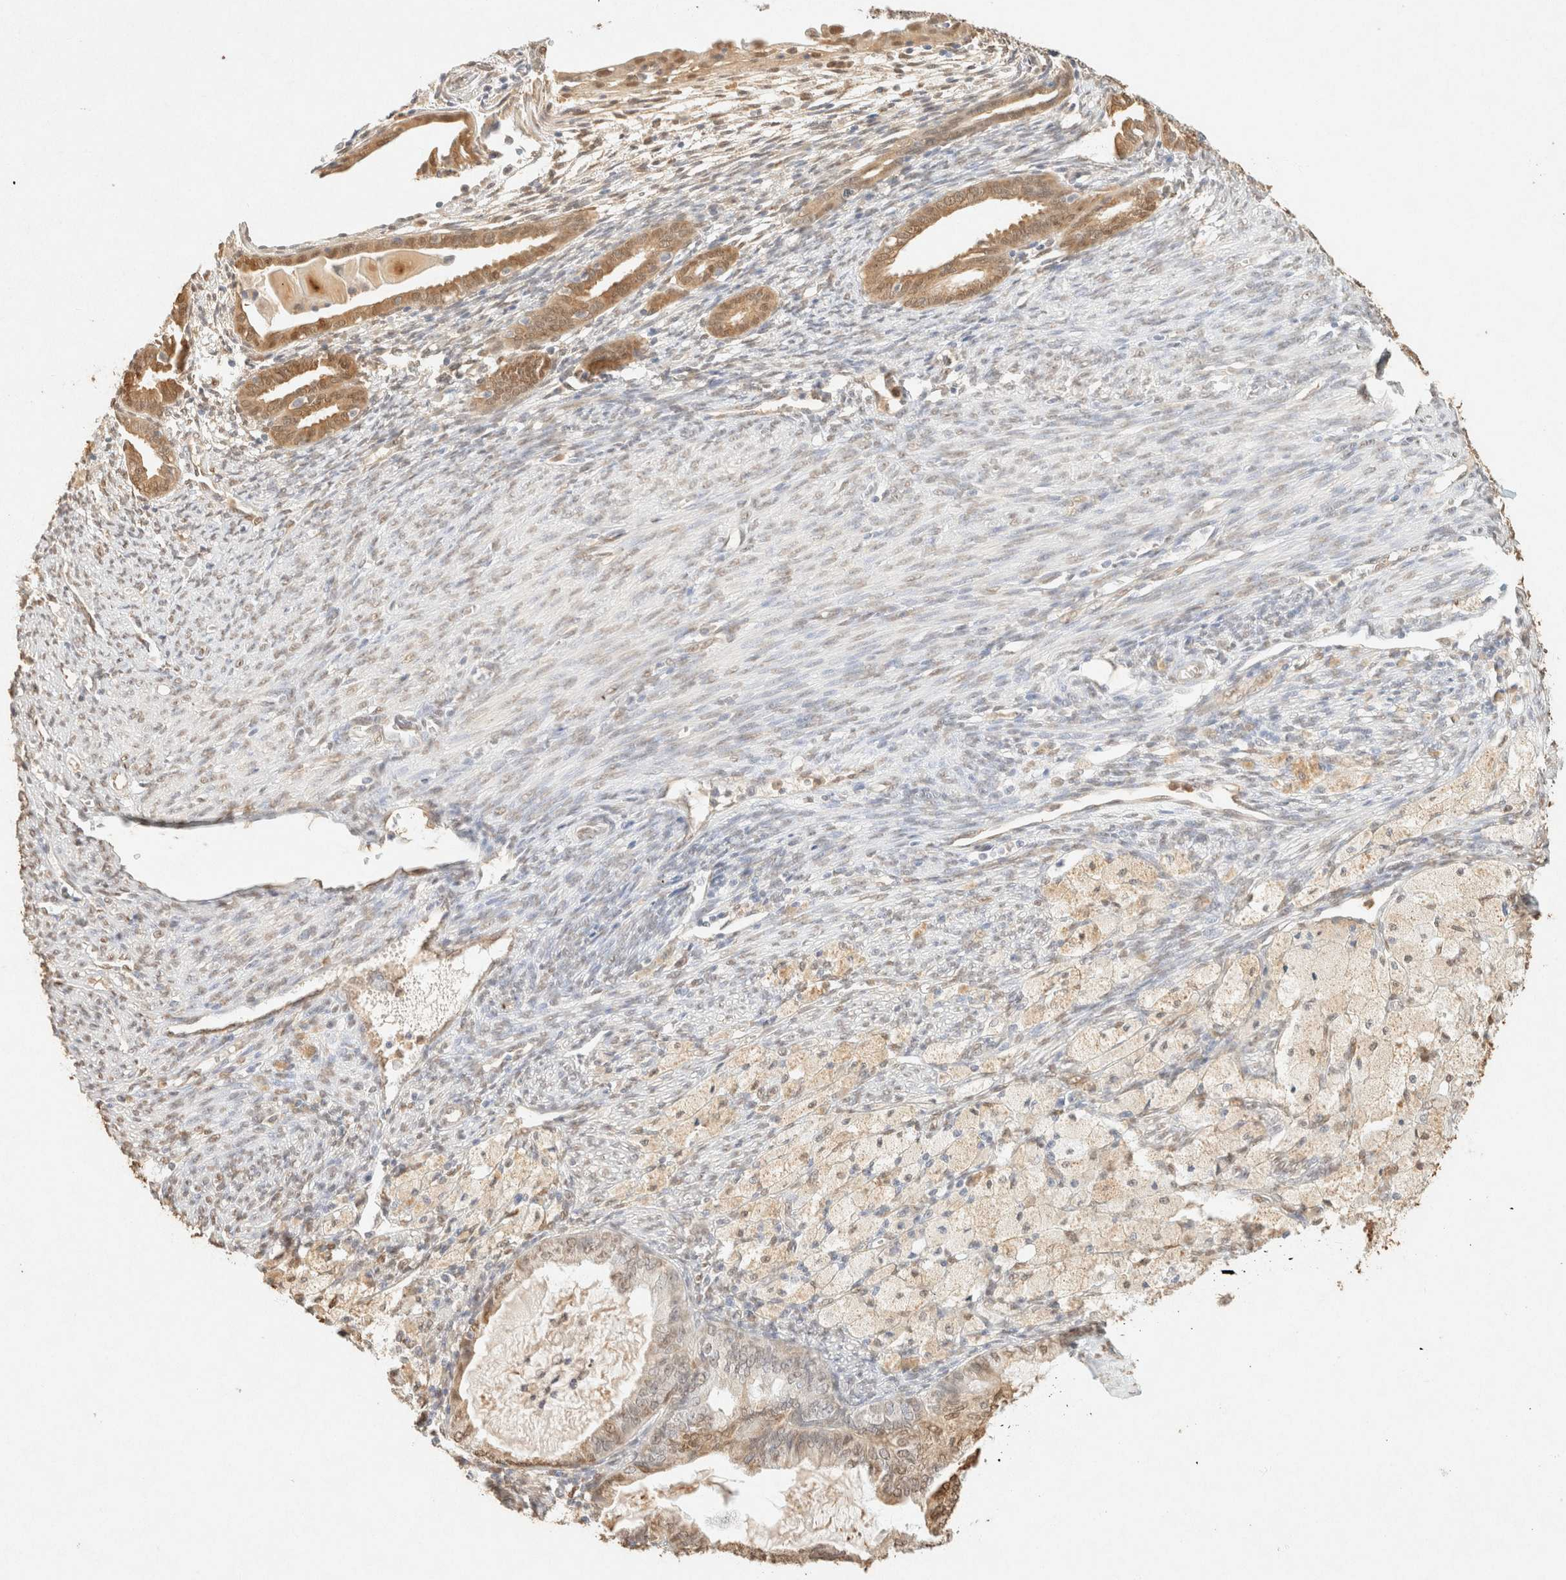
{"staining": {"intensity": "moderate", "quantity": ">75%", "location": "cytoplasmic/membranous,nuclear"}, "tissue": "cervical cancer", "cell_type": "Tumor cells", "image_type": "cancer", "snomed": [{"axis": "morphology", "description": "Normal tissue, NOS"}, {"axis": "morphology", "description": "Adenocarcinoma, NOS"}, {"axis": "topography", "description": "Cervix"}, {"axis": "topography", "description": "Endometrium"}], "caption": "Tumor cells demonstrate medium levels of moderate cytoplasmic/membranous and nuclear expression in approximately >75% of cells in cervical adenocarcinoma.", "gene": "S100A13", "patient": {"sex": "female", "age": 86}}